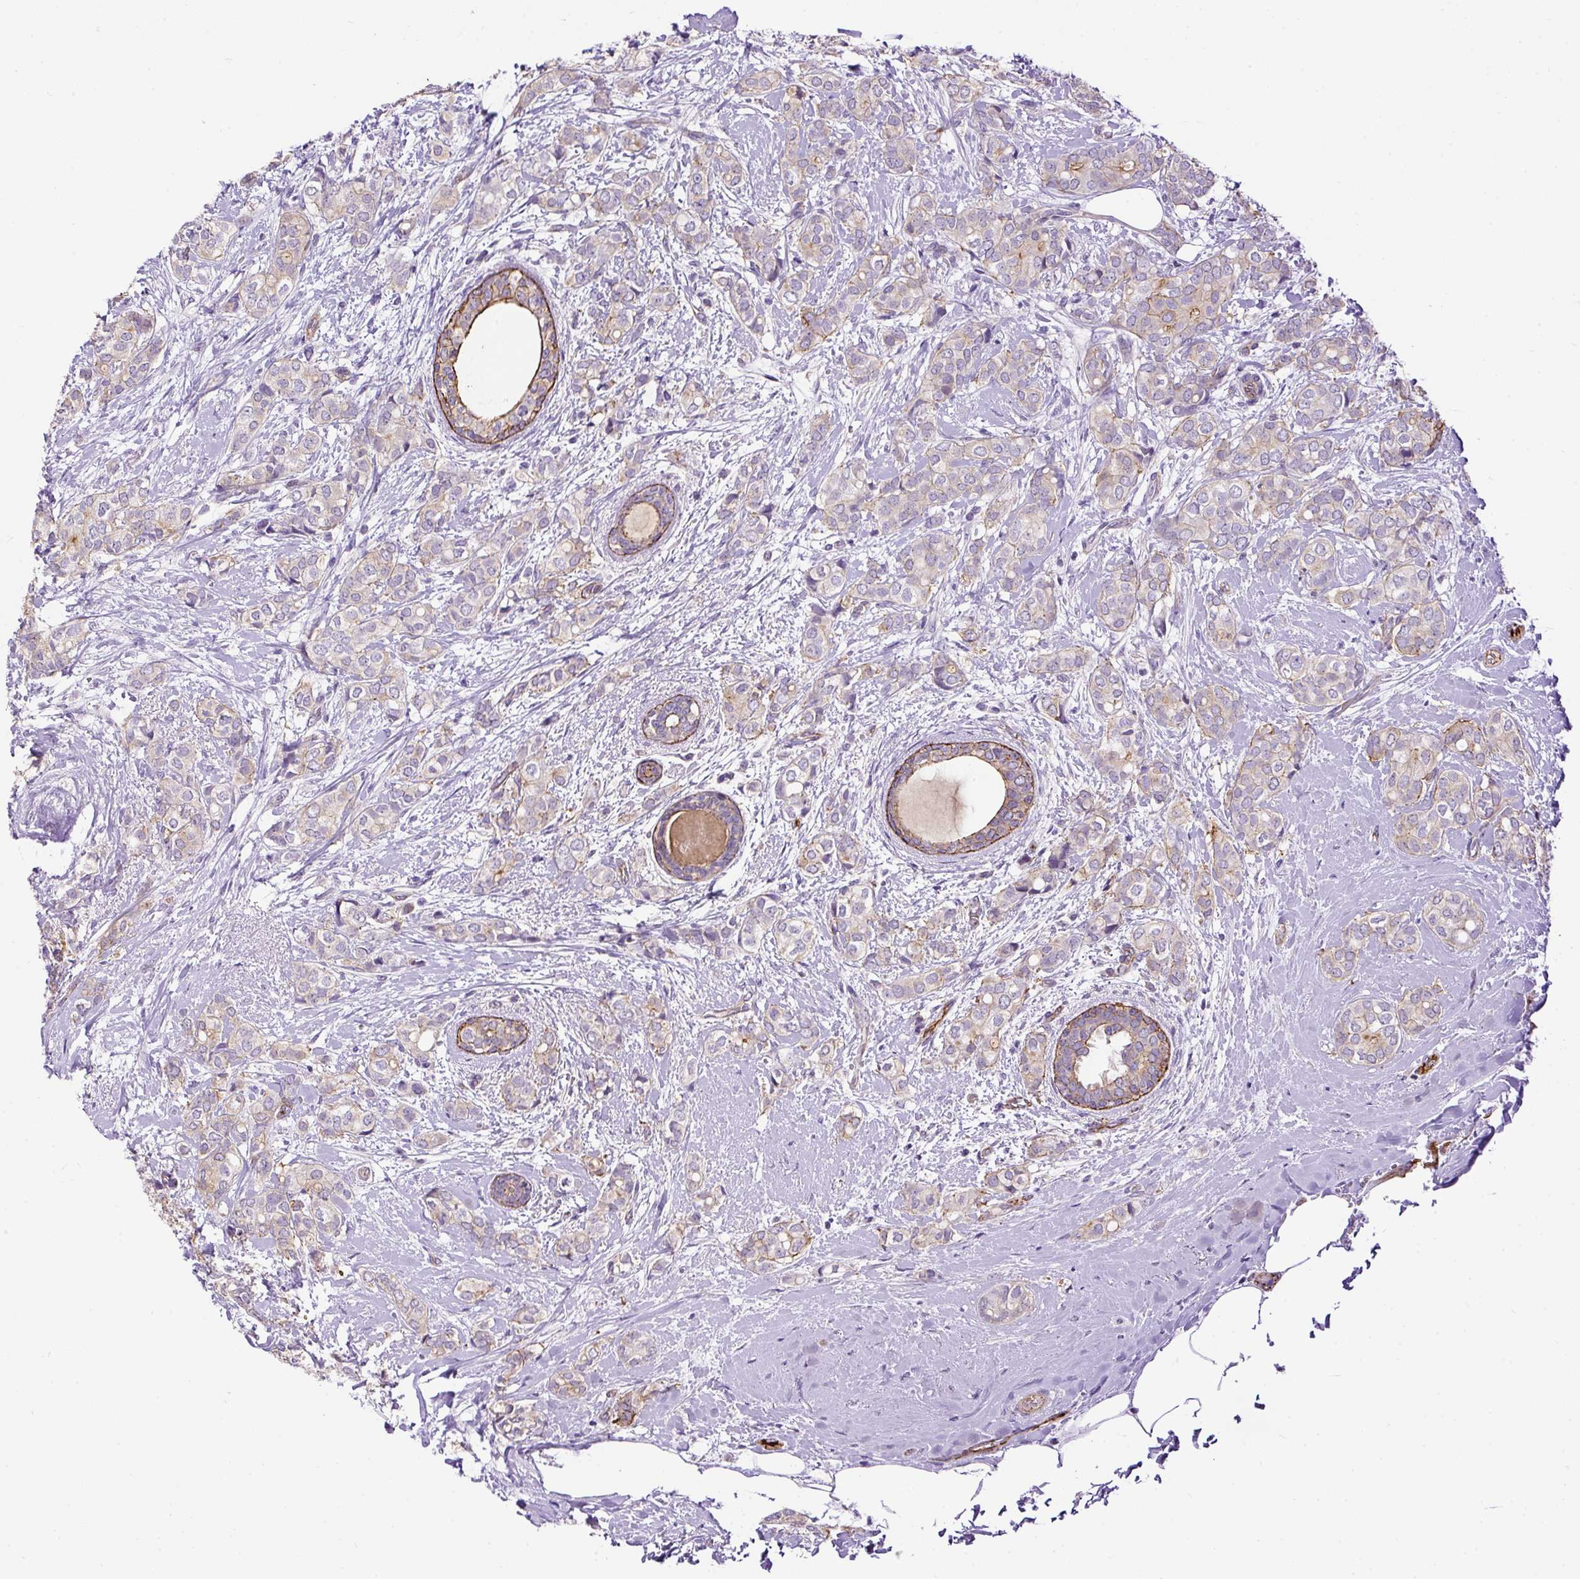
{"staining": {"intensity": "weak", "quantity": "<25%", "location": "cytoplasmic/membranous"}, "tissue": "breast cancer", "cell_type": "Tumor cells", "image_type": "cancer", "snomed": [{"axis": "morphology", "description": "Duct carcinoma"}, {"axis": "topography", "description": "Breast"}], "caption": "Breast intraductal carcinoma was stained to show a protein in brown. There is no significant positivity in tumor cells.", "gene": "MAGEB16", "patient": {"sex": "female", "age": 73}}